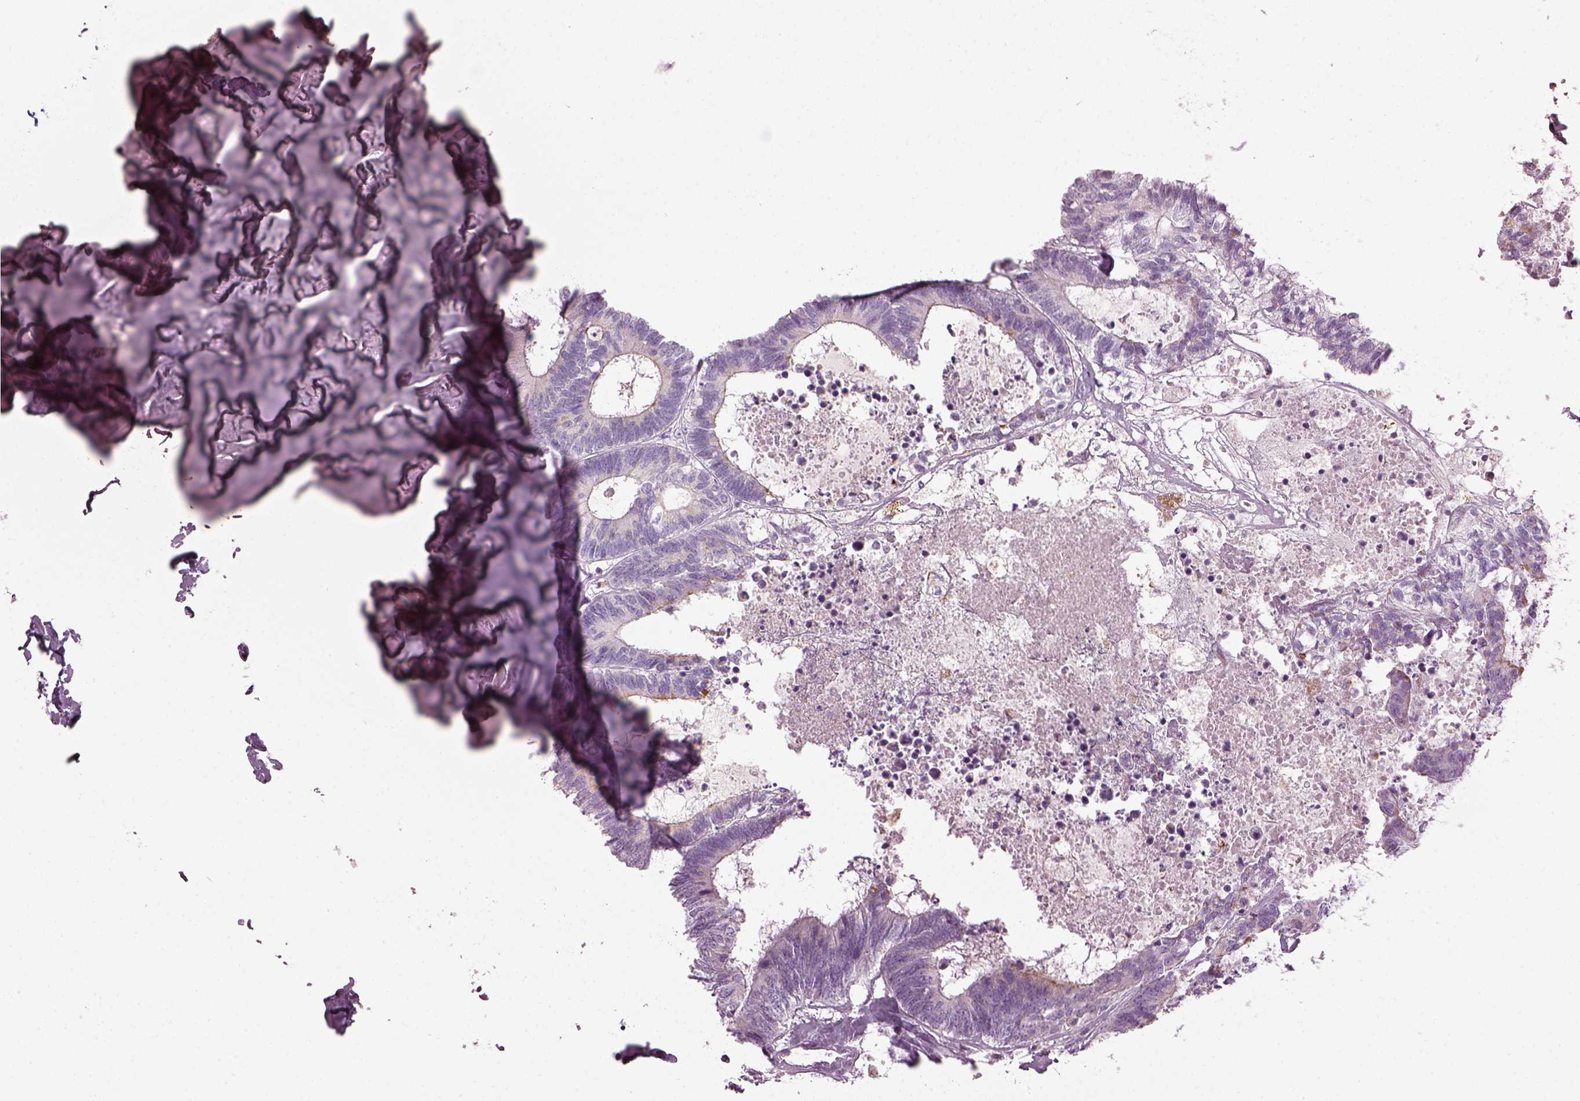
{"staining": {"intensity": "negative", "quantity": "none", "location": "none"}, "tissue": "colorectal cancer", "cell_type": "Tumor cells", "image_type": "cancer", "snomed": [{"axis": "morphology", "description": "Adenocarcinoma, NOS"}, {"axis": "topography", "description": "Colon"}, {"axis": "topography", "description": "Rectum"}], "caption": "Immunohistochemical staining of human colorectal adenocarcinoma reveals no significant positivity in tumor cells.", "gene": "TMEM231", "patient": {"sex": "male", "age": 57}}